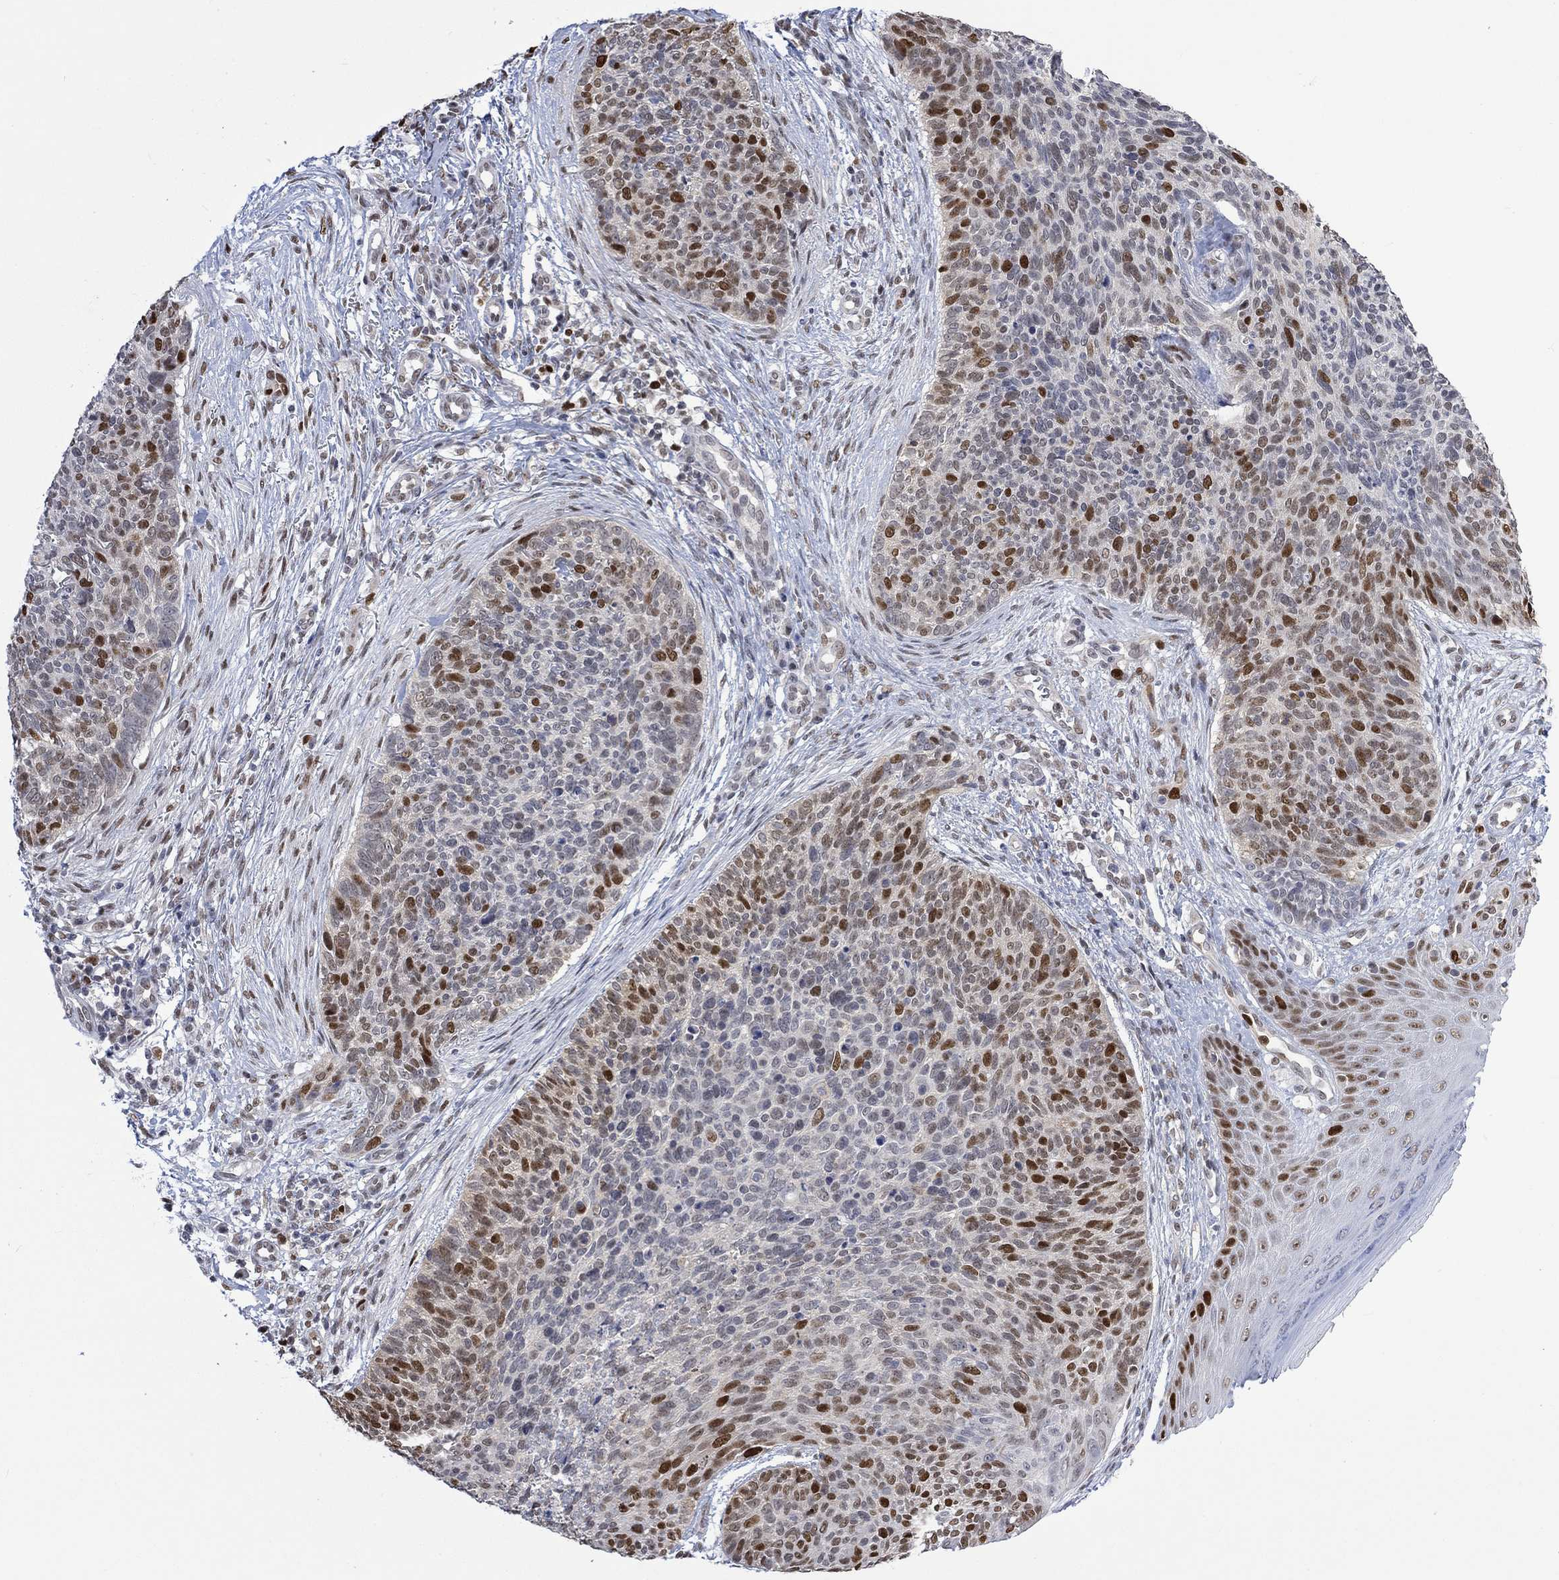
{"staining": {"intensity": "strong", "quantity": "<25%", "location": "nuclear"}, "tissue": "skin cancer", "cell_type": "Tumor cells", "image_type": "cancer", "snomed": [{"axis": "morphology", "description": "Basal cell carcinoma"}, {"axis": "topography", "description": "Skin"}], "caption": "About <25% of tumor cells in skin basal cell carcinoma exhibit strong nuclear protein positivity as visualized by brown immunohistochemical staining.", "gene": "RAD54L2", "patient": {"sex": "male", "age": 64}}